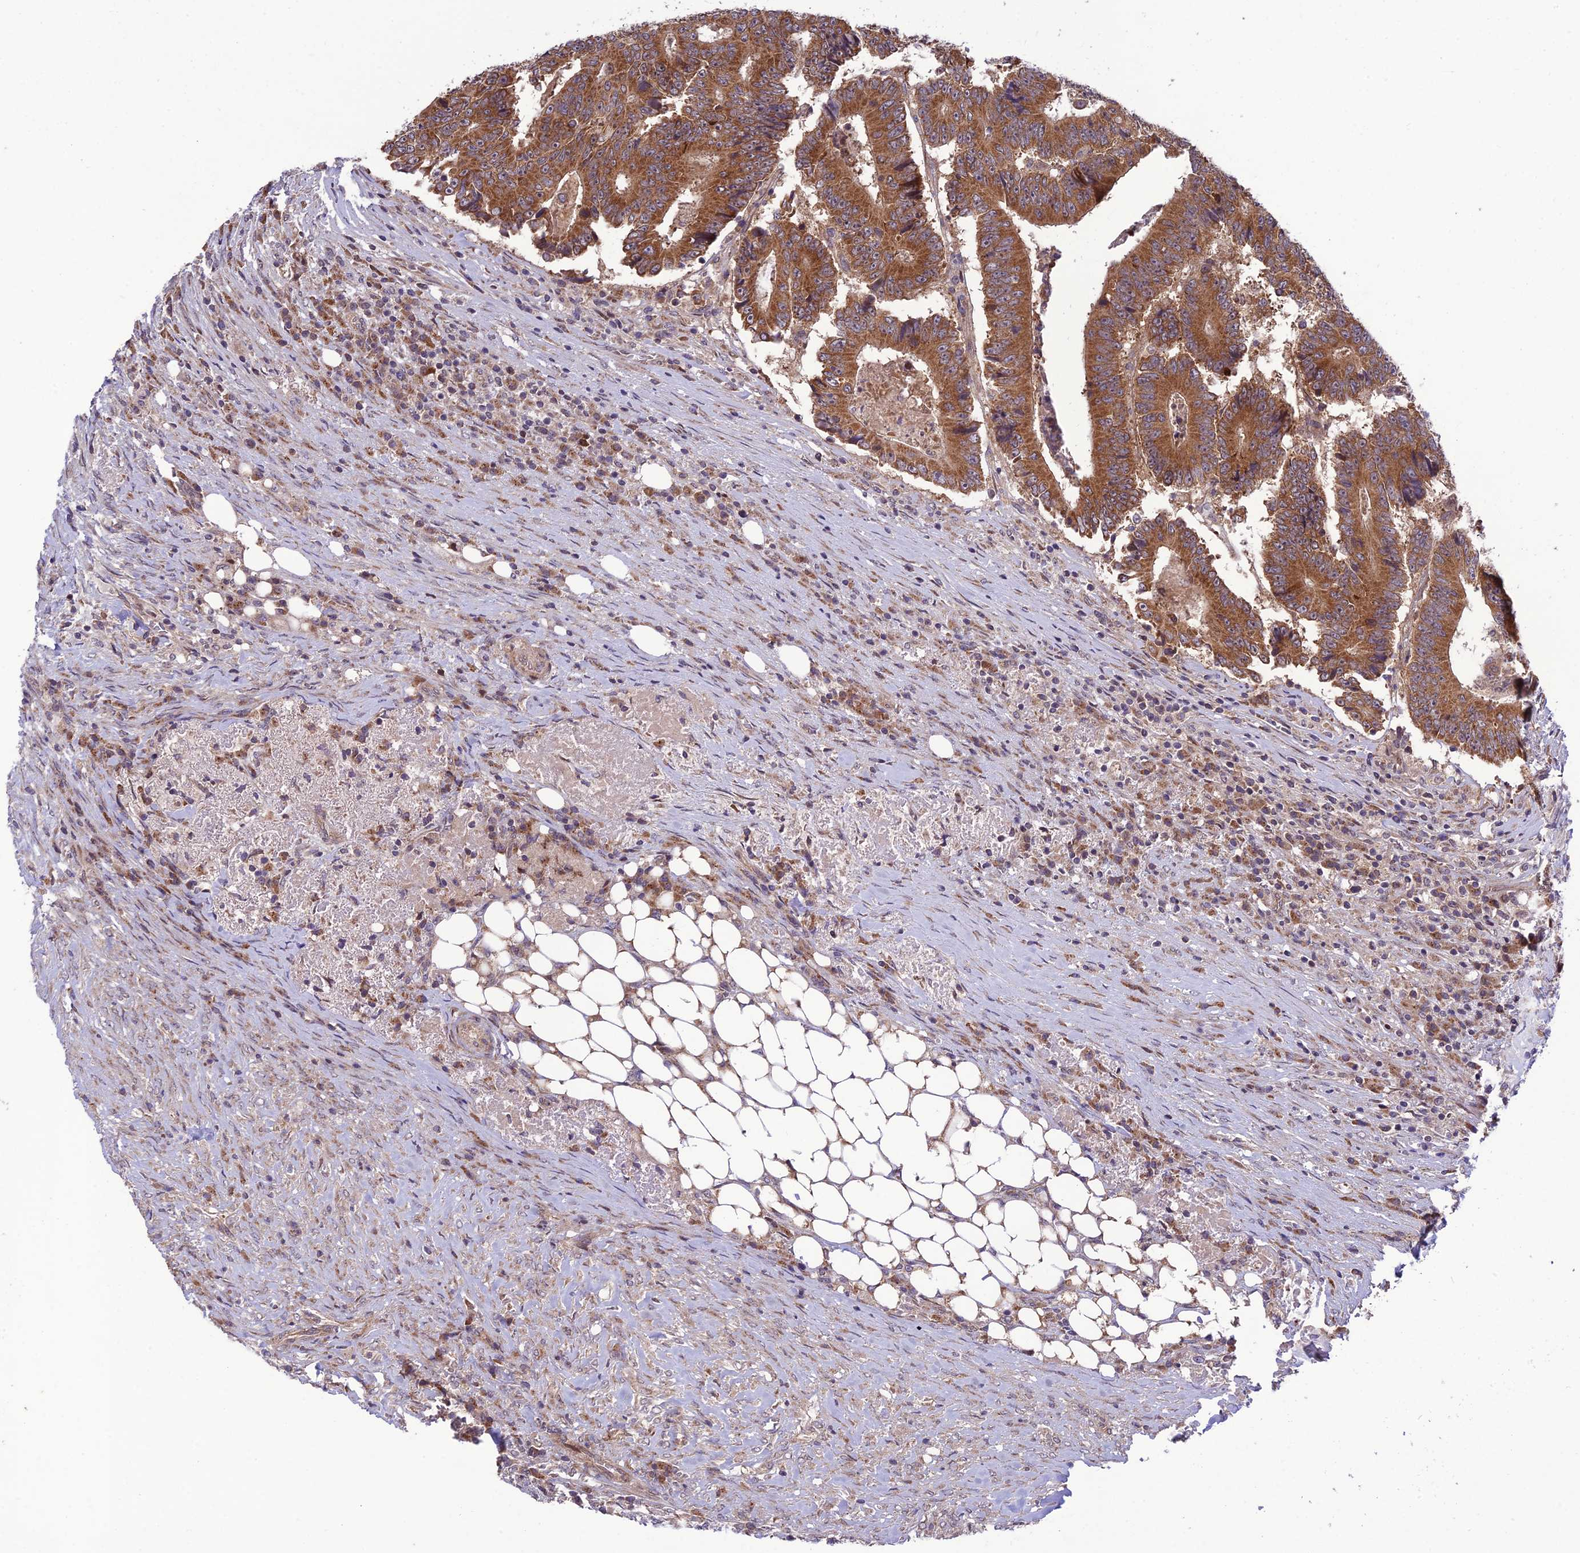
{"staining": {"intensity": "strong", "quantity": ">75%", "location": "cytoplasmic/membranous"}, "tissue": "colorectal cancer", "cell_type": "Tumor cells", "image_type": "cancer", "snomed": [{"axis": "morphology", "description": "Adenocarcinoma, NOS"}, {"axis": "topography", "description": "Colon"}], "caption": "Immunohistochemical staining of adenocarcinoma (colorectal) reveals high levels of strong cytoplasmic/membranous expression in about >75% of tumor cells.", "gene": "PLEKHG2", "patient": {"sex": "male", "age": 83}}